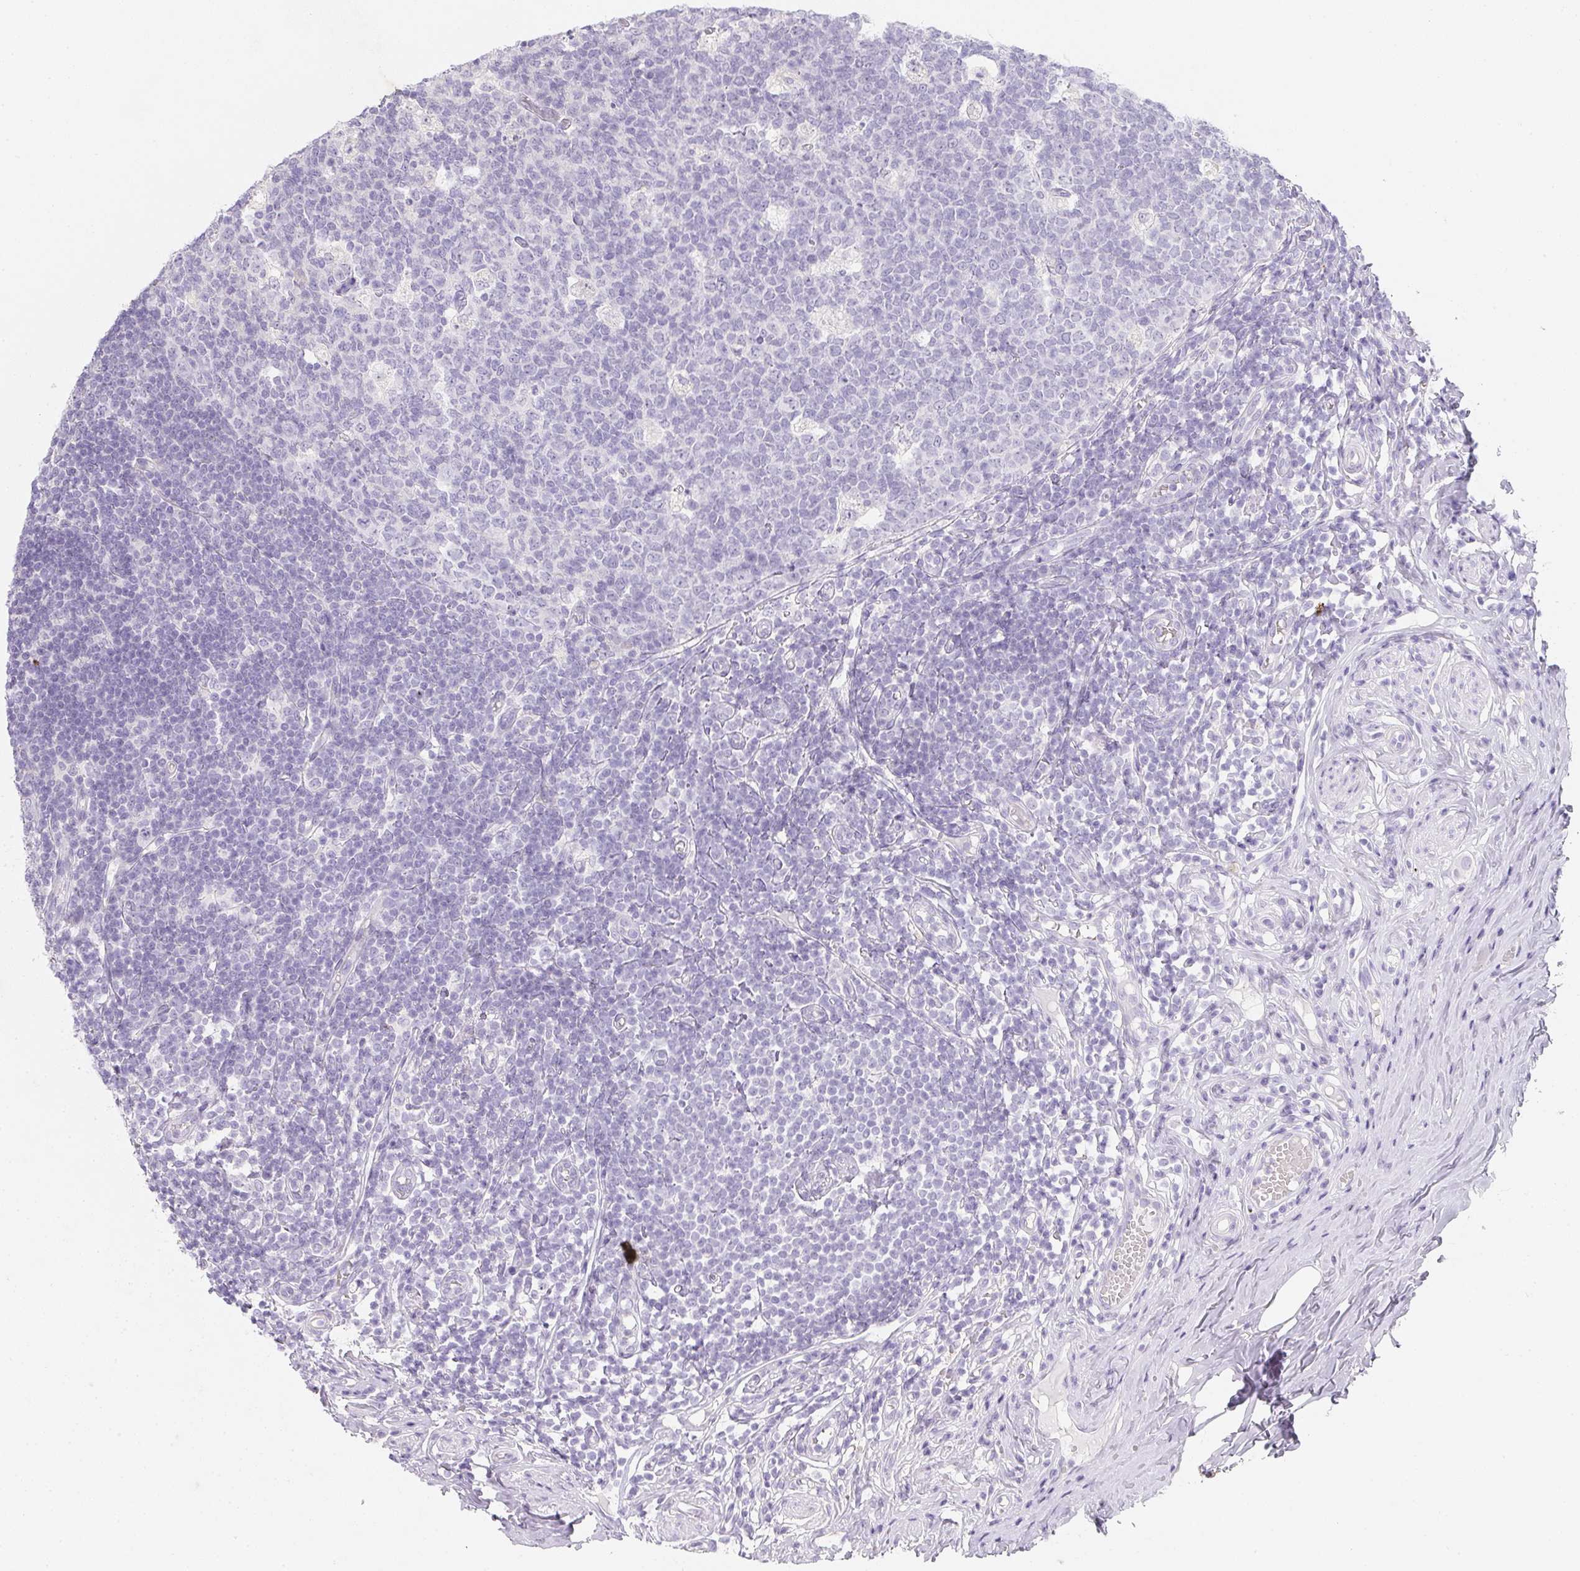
{"staining": {"intensity": "negative", "quantity": "none", "location": "none"}, "tissue": "appendix", "cell_type": "Glandular cells", "image_type": "normal", "snomed": [{"axis": "morphology", "description": "Normal tissue, NOS"}, {"axis": "topography", "description": "Appendix"}], "caption": "Immunohistochemistry of normal human appendix shows no positivity in glandular cells.", "gene": "DCD", "patient": {"sex": "male", "age": 18}}